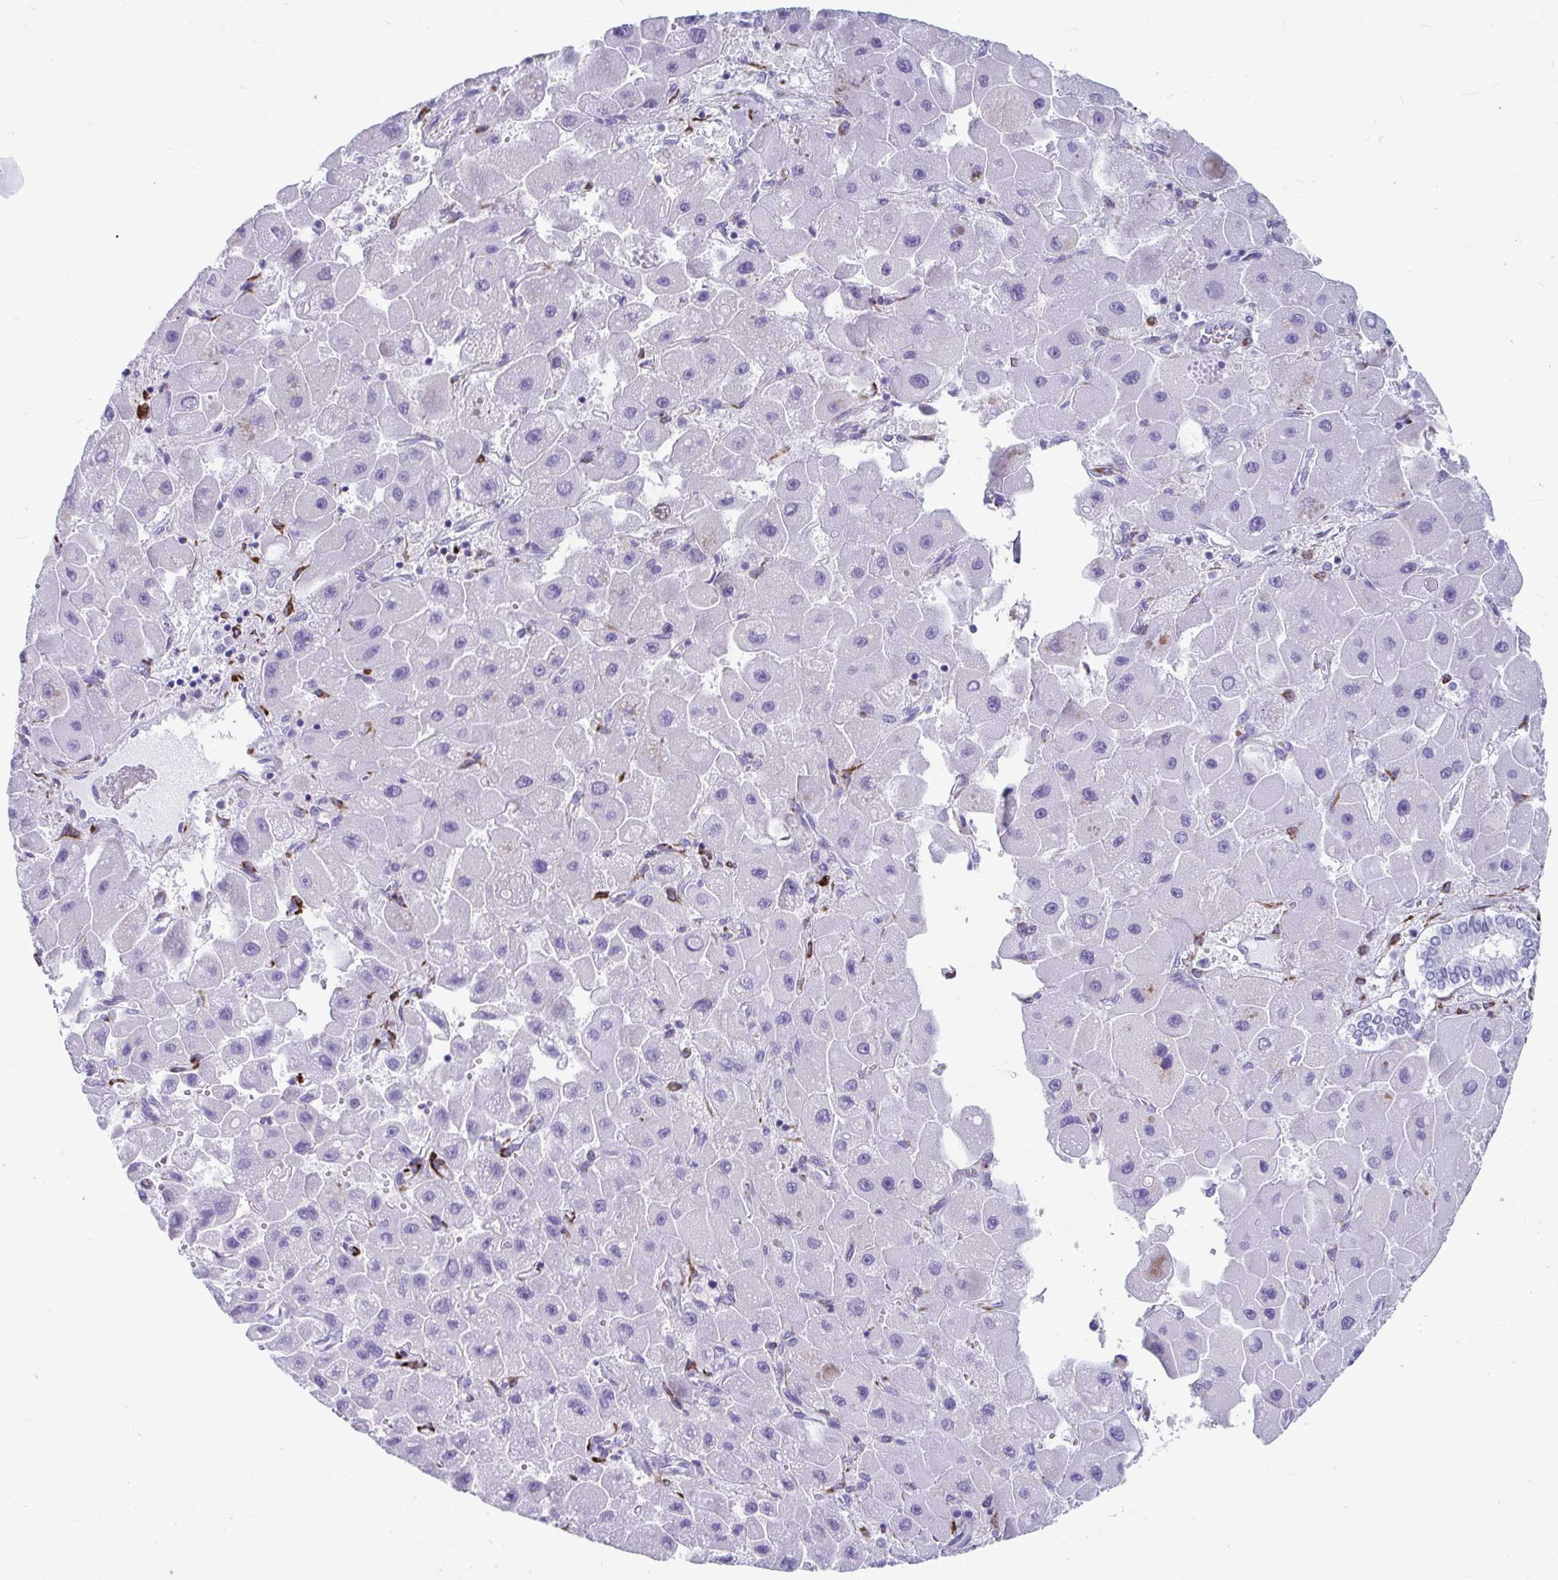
{"staining": {"intensity": "negative", "quantity": "none", "location": "none"}, "tissue": "liver cancer", "cell_type": "Tumor cells", "image_type": "cancer", "snomed": [{"axis": "morphology", "description": "Carcinoma, Hepatocellular, NOS"}, {"axis": "topography", "description": "Liver"}], "caption": "The image demonstrates no significant expression in tumor cells of liver hepatocellular carcinoma. (Stains: DAB (3,3'-diaminobenzidine) immunohistochemistry with hematoxylin counter stain, Microscopy: brightfield microscopy at high magnification).", "gene": "GRXCR2", "patient": {"sex": "male", "age": 24}}